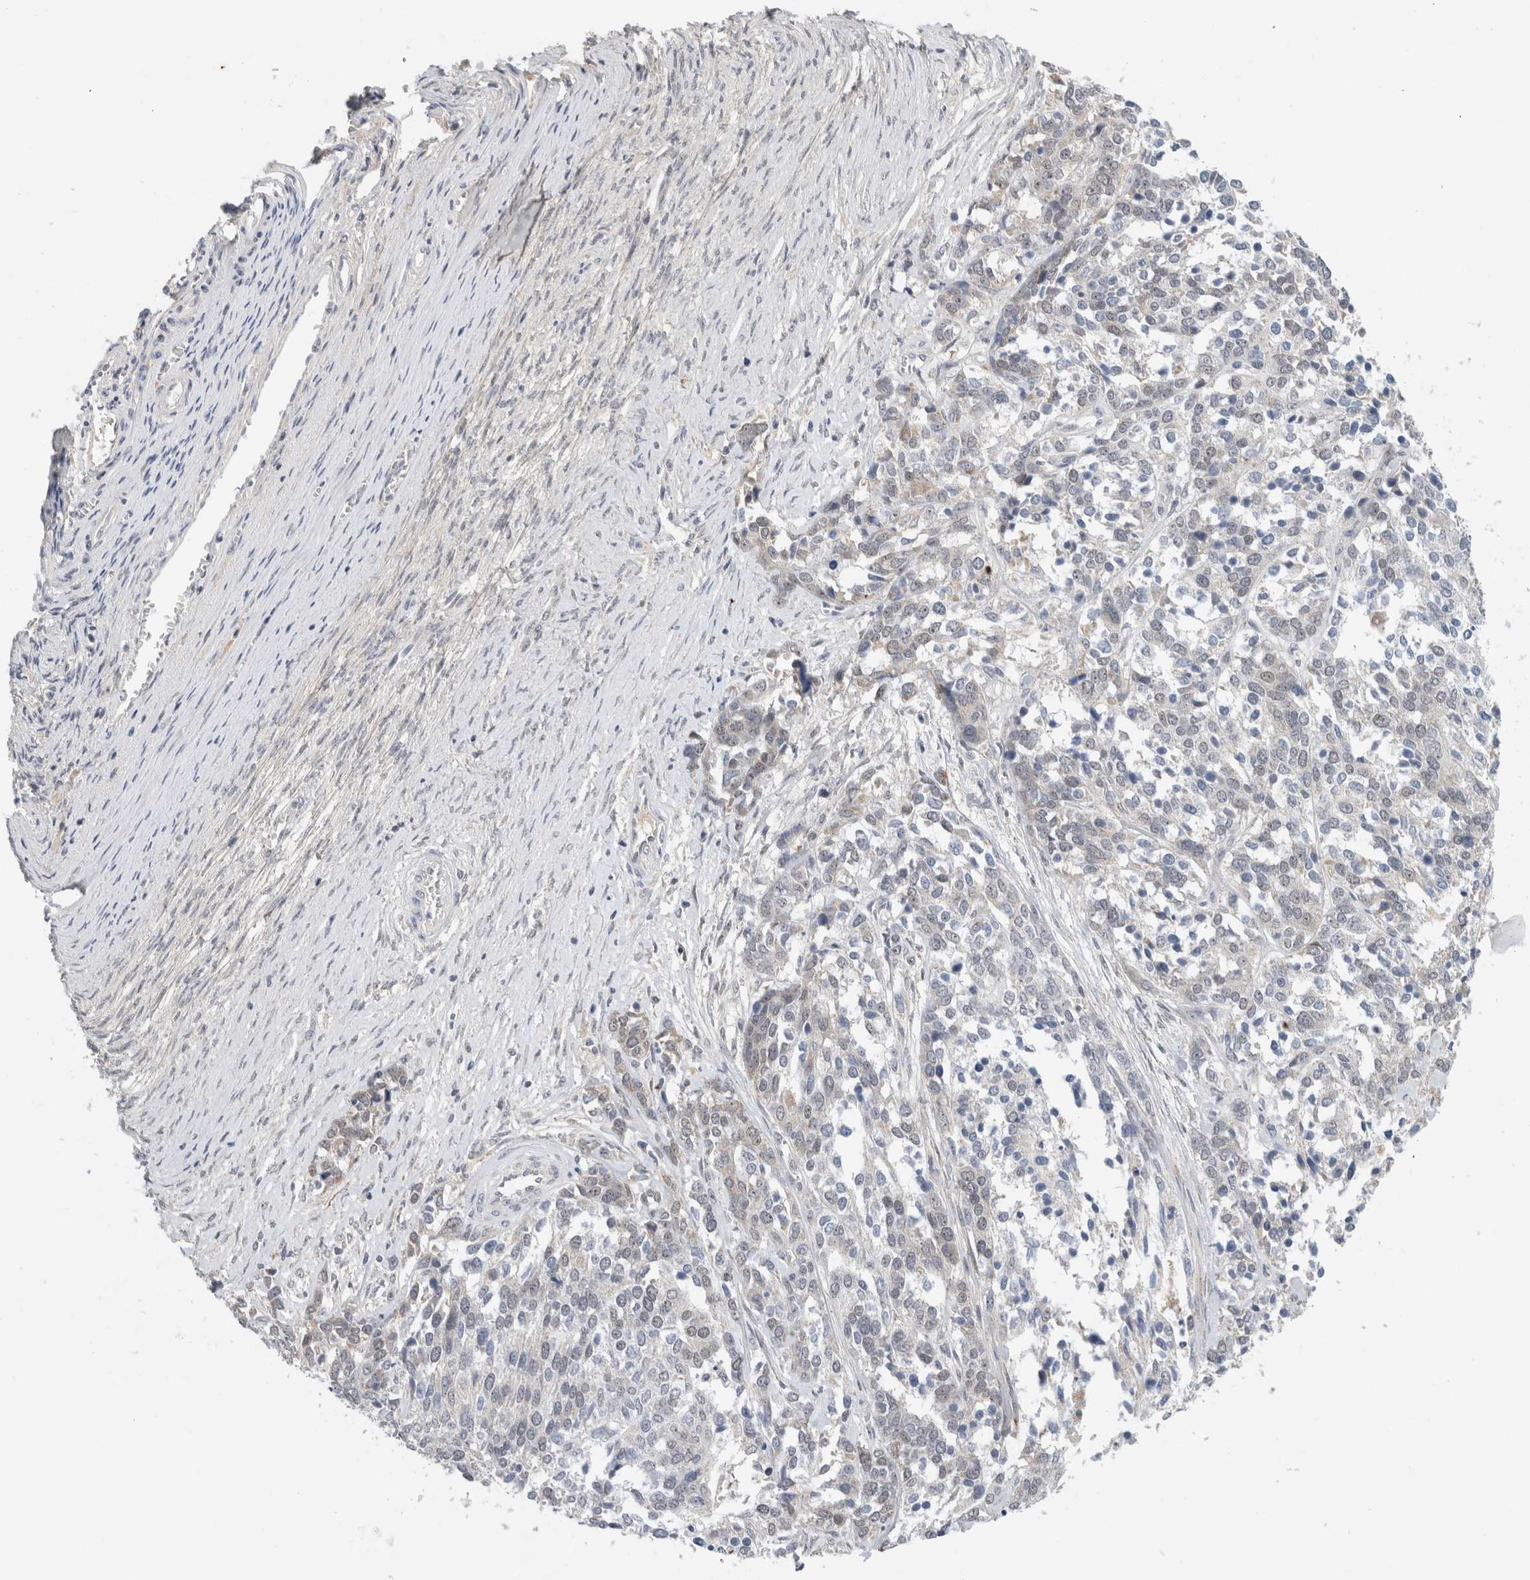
{"staining": {"intensity": "negative", "quantity": "none", "location": "none"}, "tissue": "ovarian cancer", "cell_type": "Tumor cells", "image_type": "cancer", "snomed": [{"axis": "morphology", "description": "Cystadenocarcinoma, serous, NOS"}, {"axis": "topography", "description": "Ovary"}], "caption": "Human ovarian serous cystadenocarcinoma stained for a protein using immunohistochemistry displays no positivity in tumor cells.", "gene": "HCN3", "patient": {"sex": "female", "age": 44}}